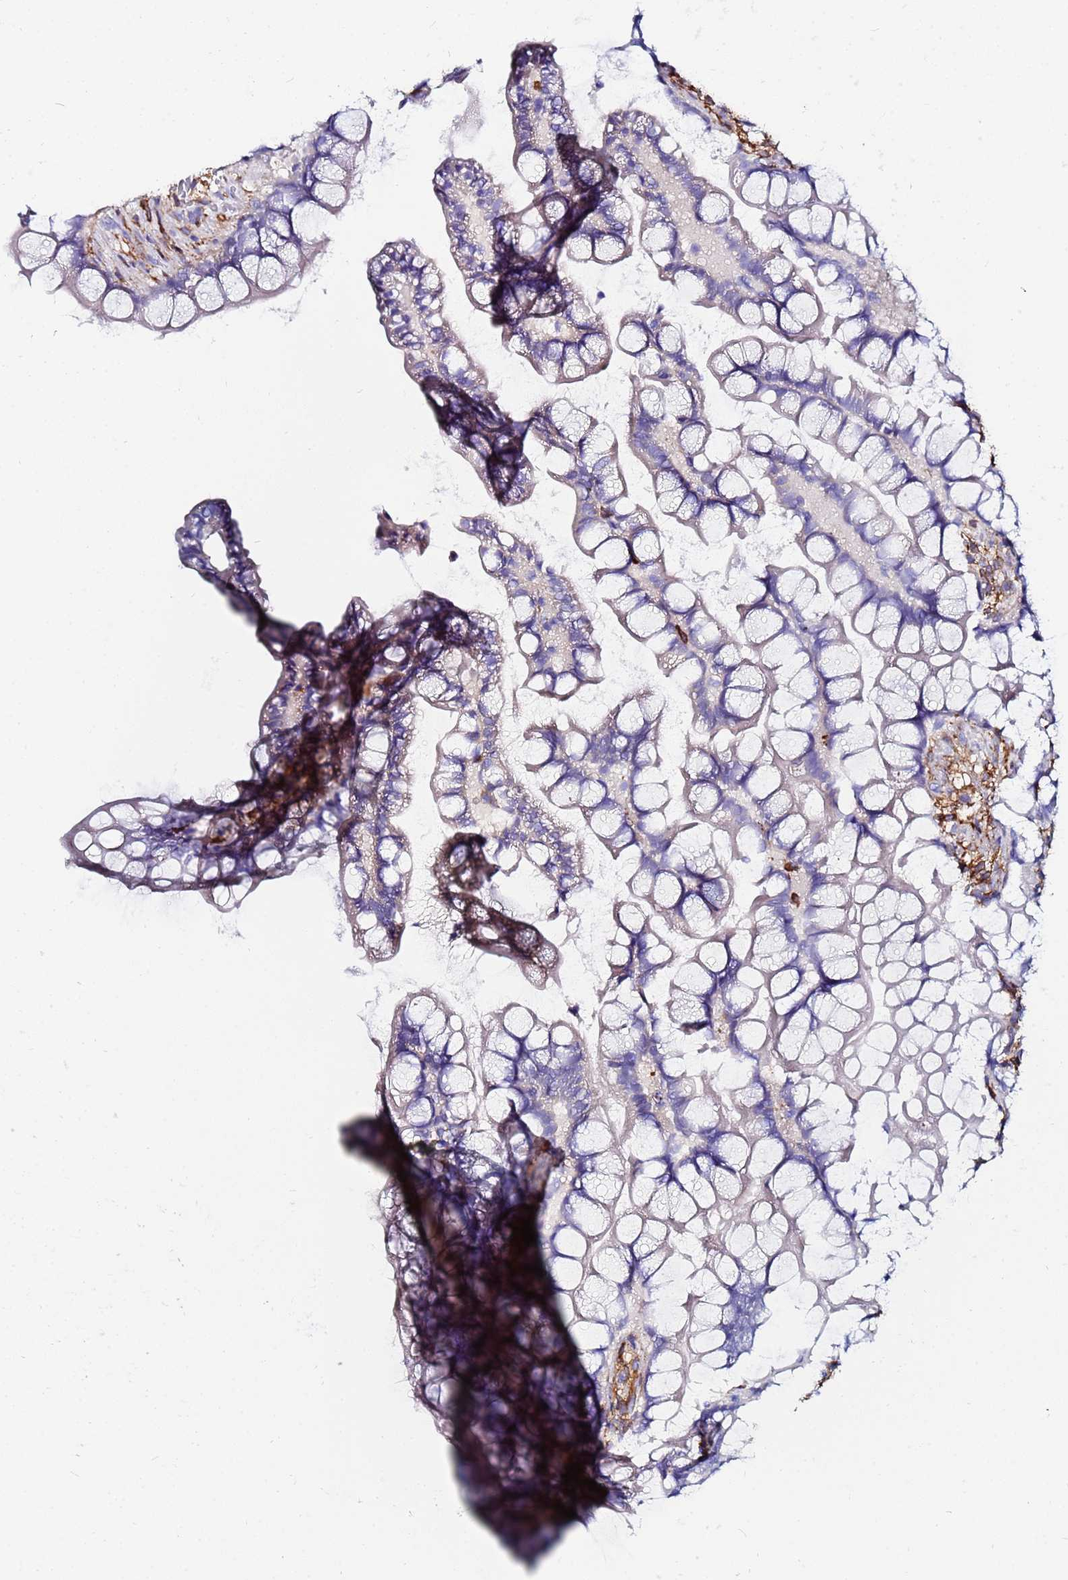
{"staining": {"intensity": "negative", "quantity": "none", "location": "none"}, "tissue": "small intestine", "cell_type": "Glandular cells", "image_type": "normal", "snomed": [{"axis": "morphology", "description": "Normal tissue, NOS"}, {"axis": "topography", "description": "Small intestine"}], "caption": "A high-resolution photomicrograph shows IHC staining of benign small intestine, which demonstrates no significant positivity in glandular cells.", "gene": "BASP1", "patient": {"sex": "male", "age": 70}}